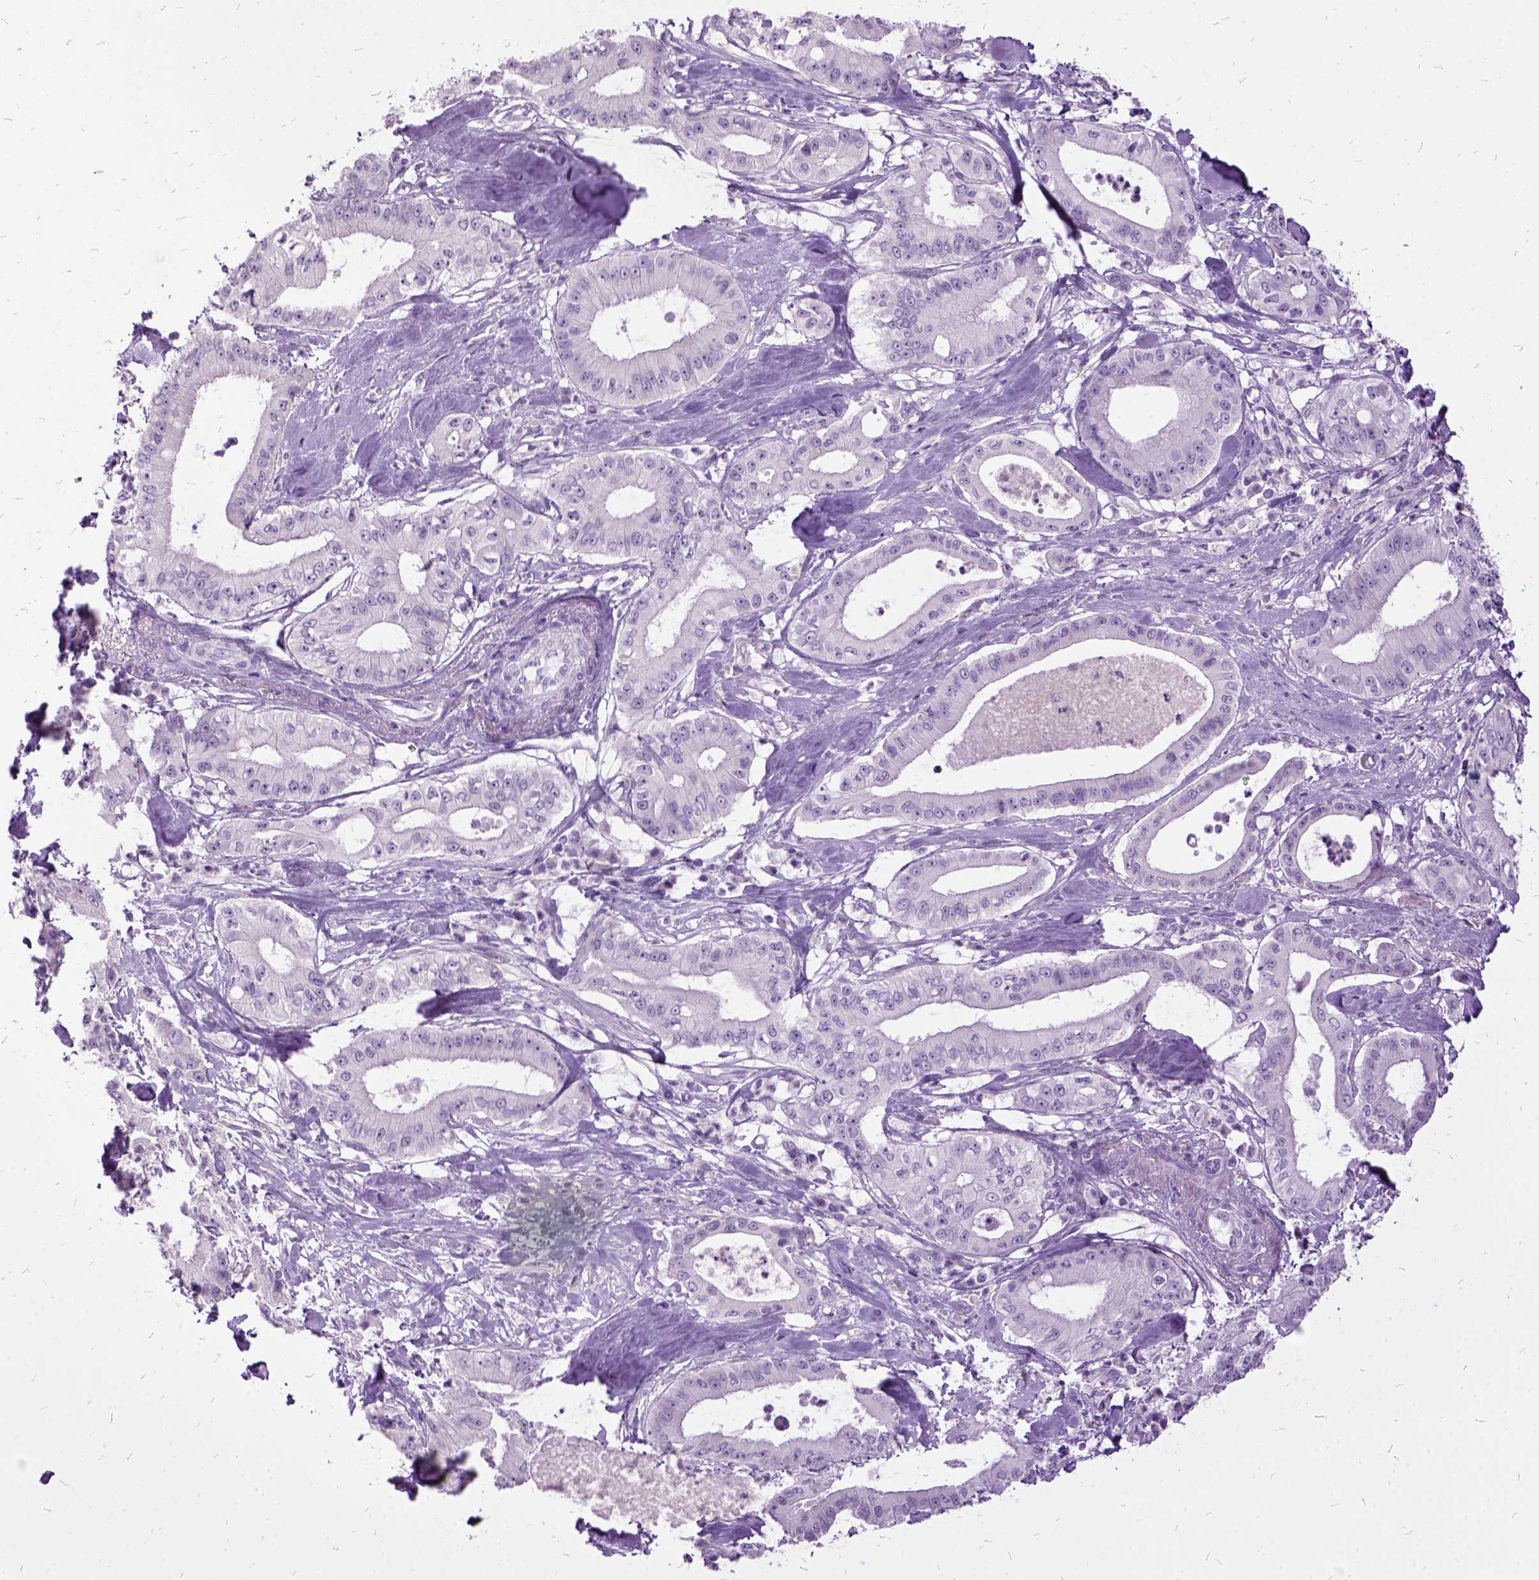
{"staining": {"intensity": "negative", "quantity": "none", "location": "none"}, "tissue": "pancreatic cancer", "cell_type": "Tumor cells", "image_type": "cancer", "snomed": [{"axis": "morphology", "description": "Adenocarcinoma, NOS"}, {"axis": "topography", "description": "Pancreas"}], "caption": "Tumor cells are negative for brown protein staining in pancreatic adenocarcinoma.", "gene": "MME", "patient": {"sex": "male", "age": 71}}